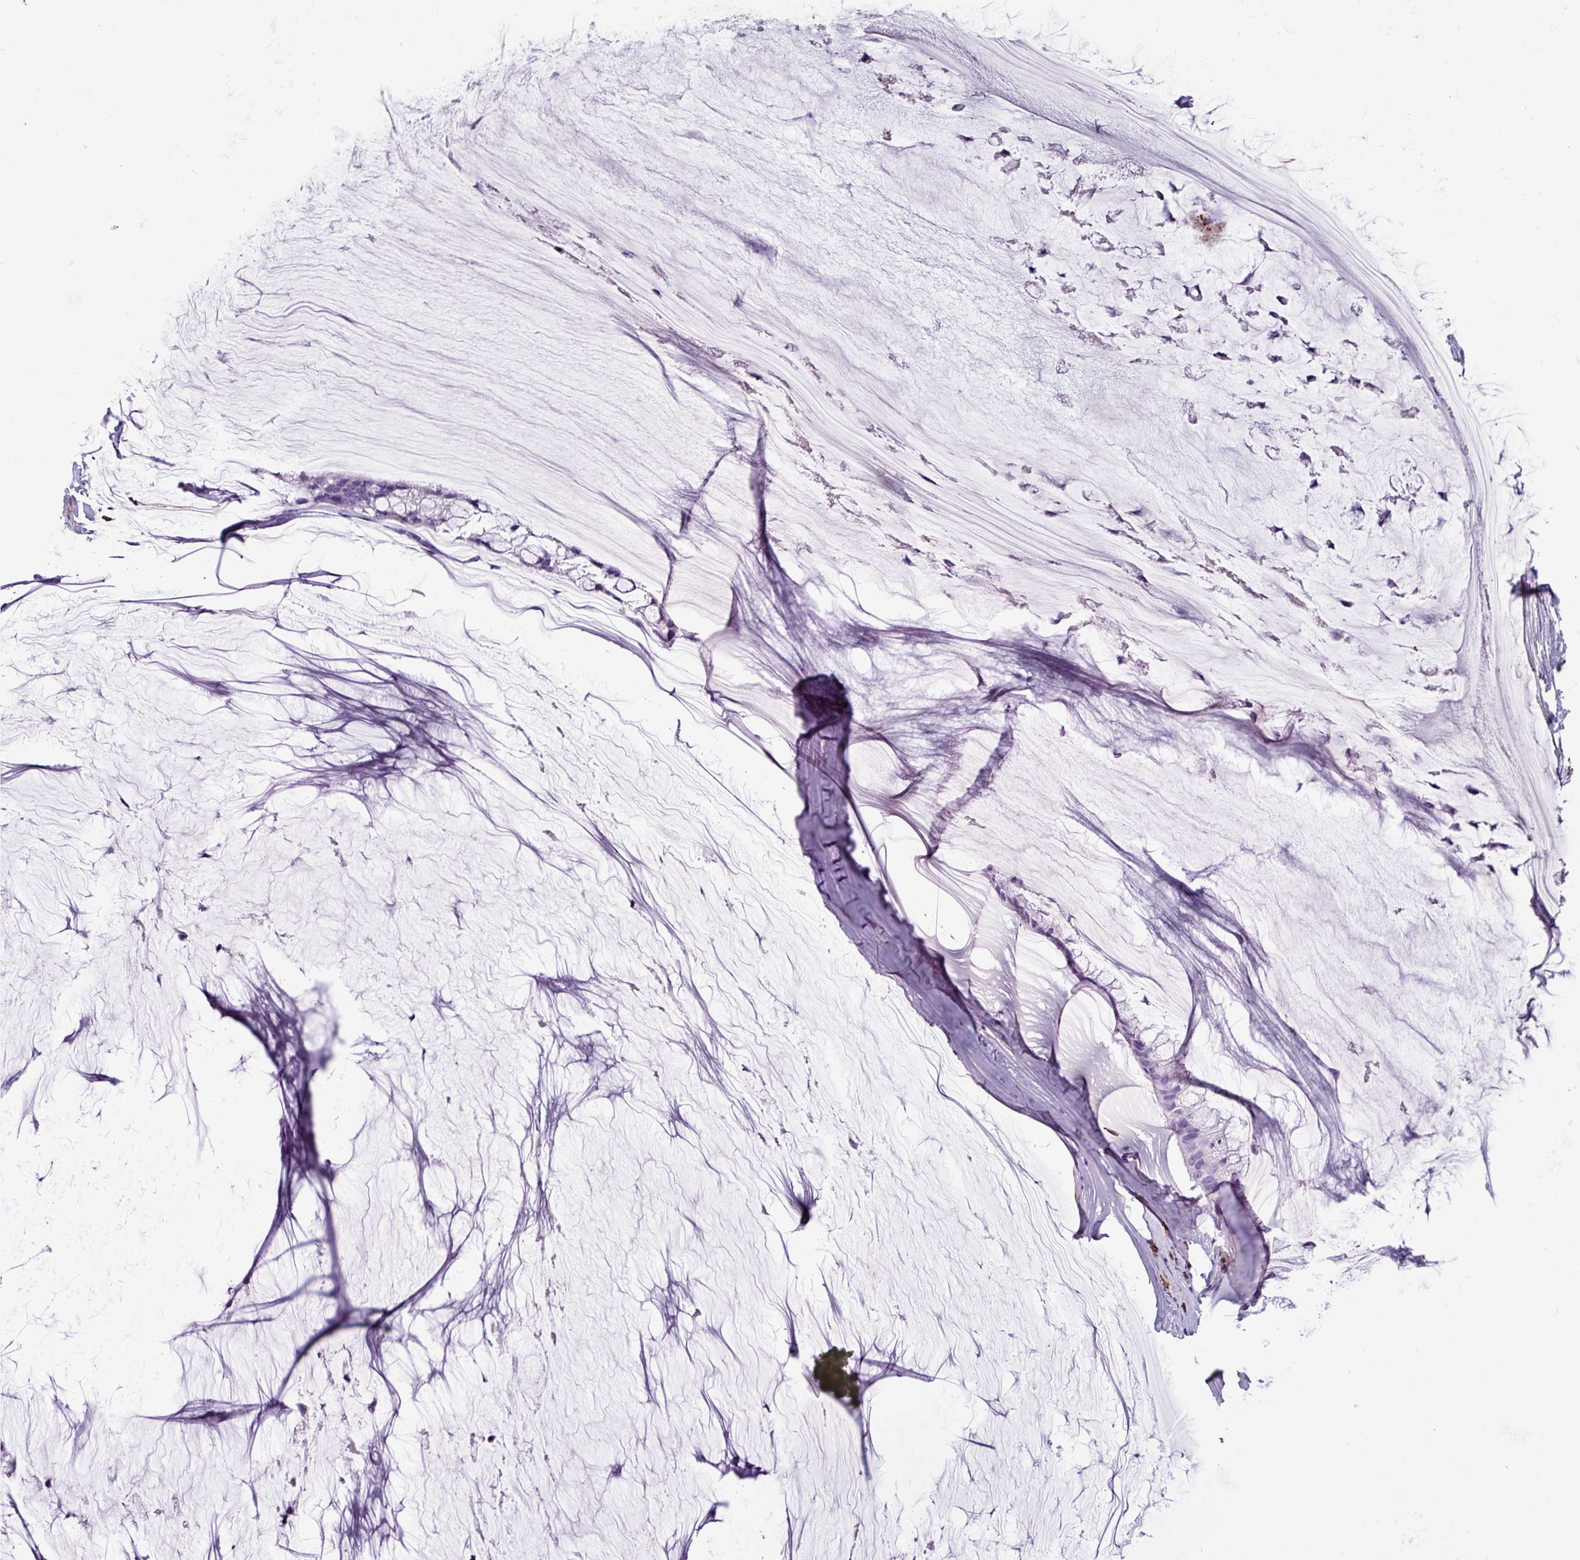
{"staining": {"intensity": "negative", "quantity": "none", "location": "none"}, "tissue": "ovarian cancer", "cell_type": "Tumor cells", "image_type": "cancer", "snomed": [{"axis": "morphology", "description": "Cystadenocarcinoma, mucinous, NOS"}, {"axis": "topography", "description": "Ovary"}], "caption": "The micrograph reveals no staining of tumor cells in ovarian cancer (mucinous cystadenocarcinoma). (Brightfield microscopy of DAB (3,3'-diaminobenzidine) IHC at high magnification).", "gene": "CD8A", "patient": {"sex": "female", "age": 39}}